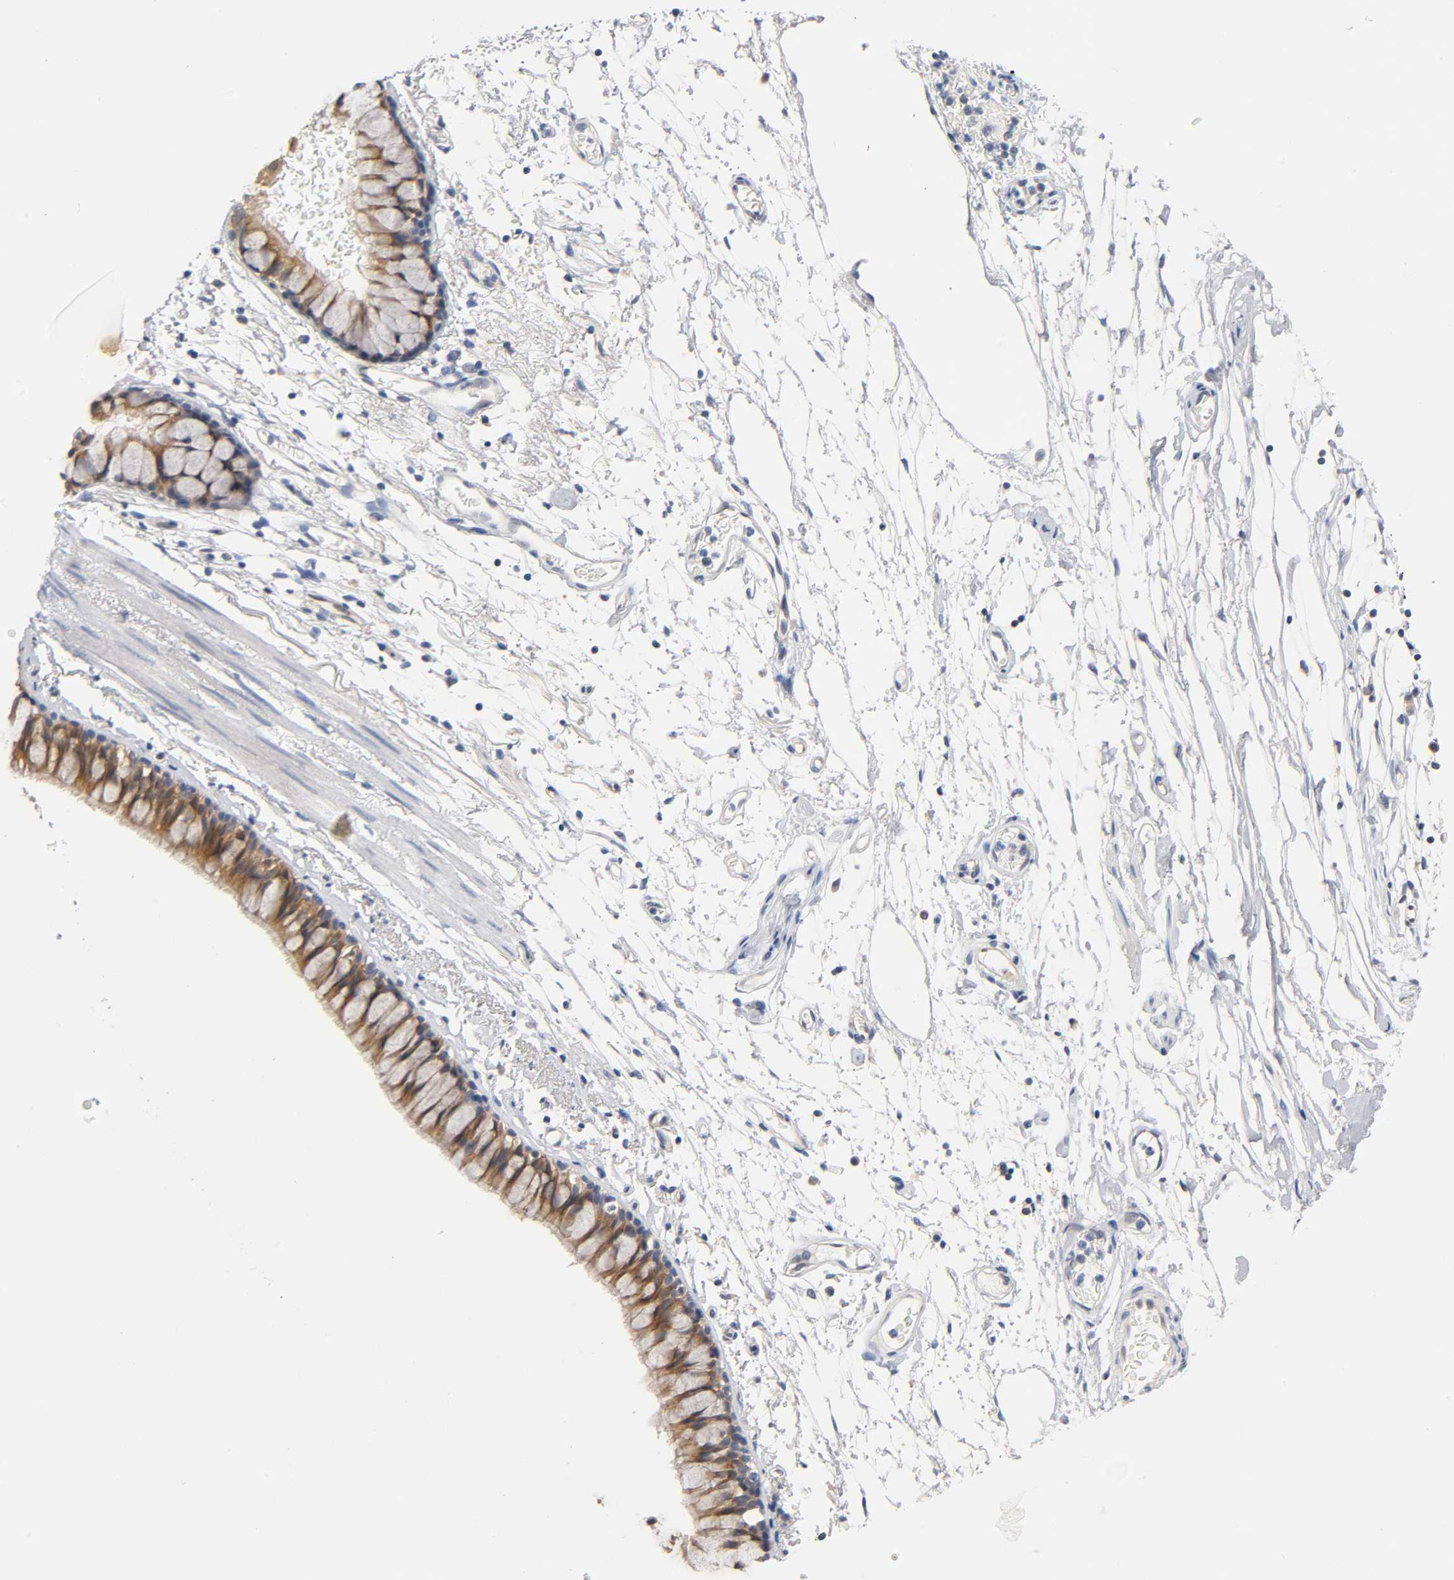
{"staining": {"intensity": "moderate", "quantity": ">75%", "location": "cytoplasmic/membranous"}, "tissue": "bronchus", "cell_type": "Respiratory epithelial cells", "image_type": "normal", "snomed": [{"axis": "morphology", "description": "Normal tissue, NOS"}, {"axis": "topography", "description": "Bronchus"}], "caption": "Moderate cytoplasmic/membranous staining for a protein is appreciated in approximately >75% of respiratory epithelial cells of normal bronchus using IHC.", "gene": "FYN", "patient": {"sex": "female", "age": 73}}